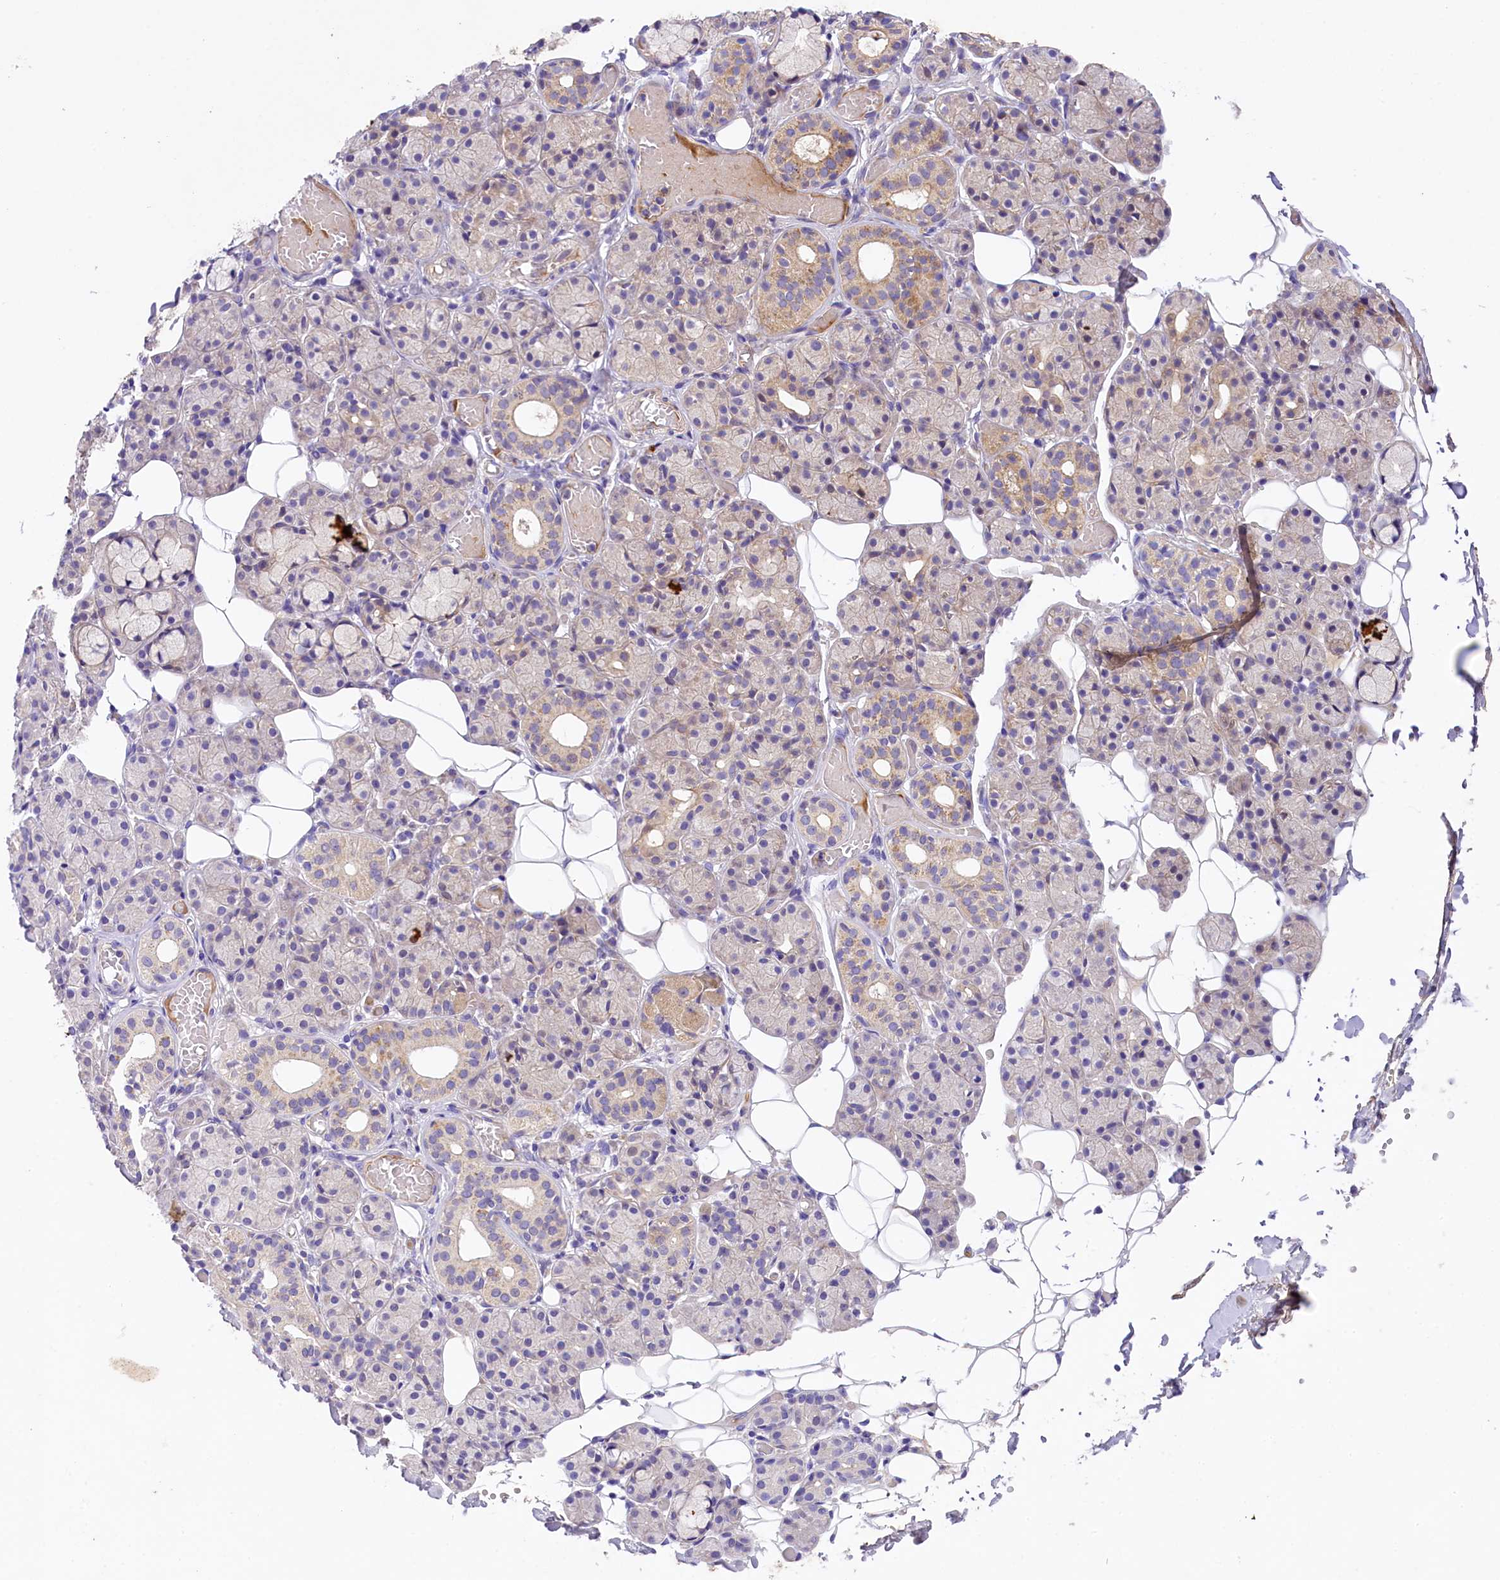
{"staining": {"intensity": "weak", "quantity": "<25%", "location": "cytoplasmic/membranous"}, "tissue": "salivary gland", "cell_type": "Glandular cells", "image_type": "normal", "snomed": [{"axis": "morphology", "description": "Normal tissue, NOS"}, {"axis": "topography", "description": "Salivary gland"}], "caption": "DAB (3,3'-diaminobenzidine) immunohistochemical staining of normal salivary gland shows no significant expression in glandular cells.", "gene": "UBXN6", "patient": {"sex": "male", "age": 63}}